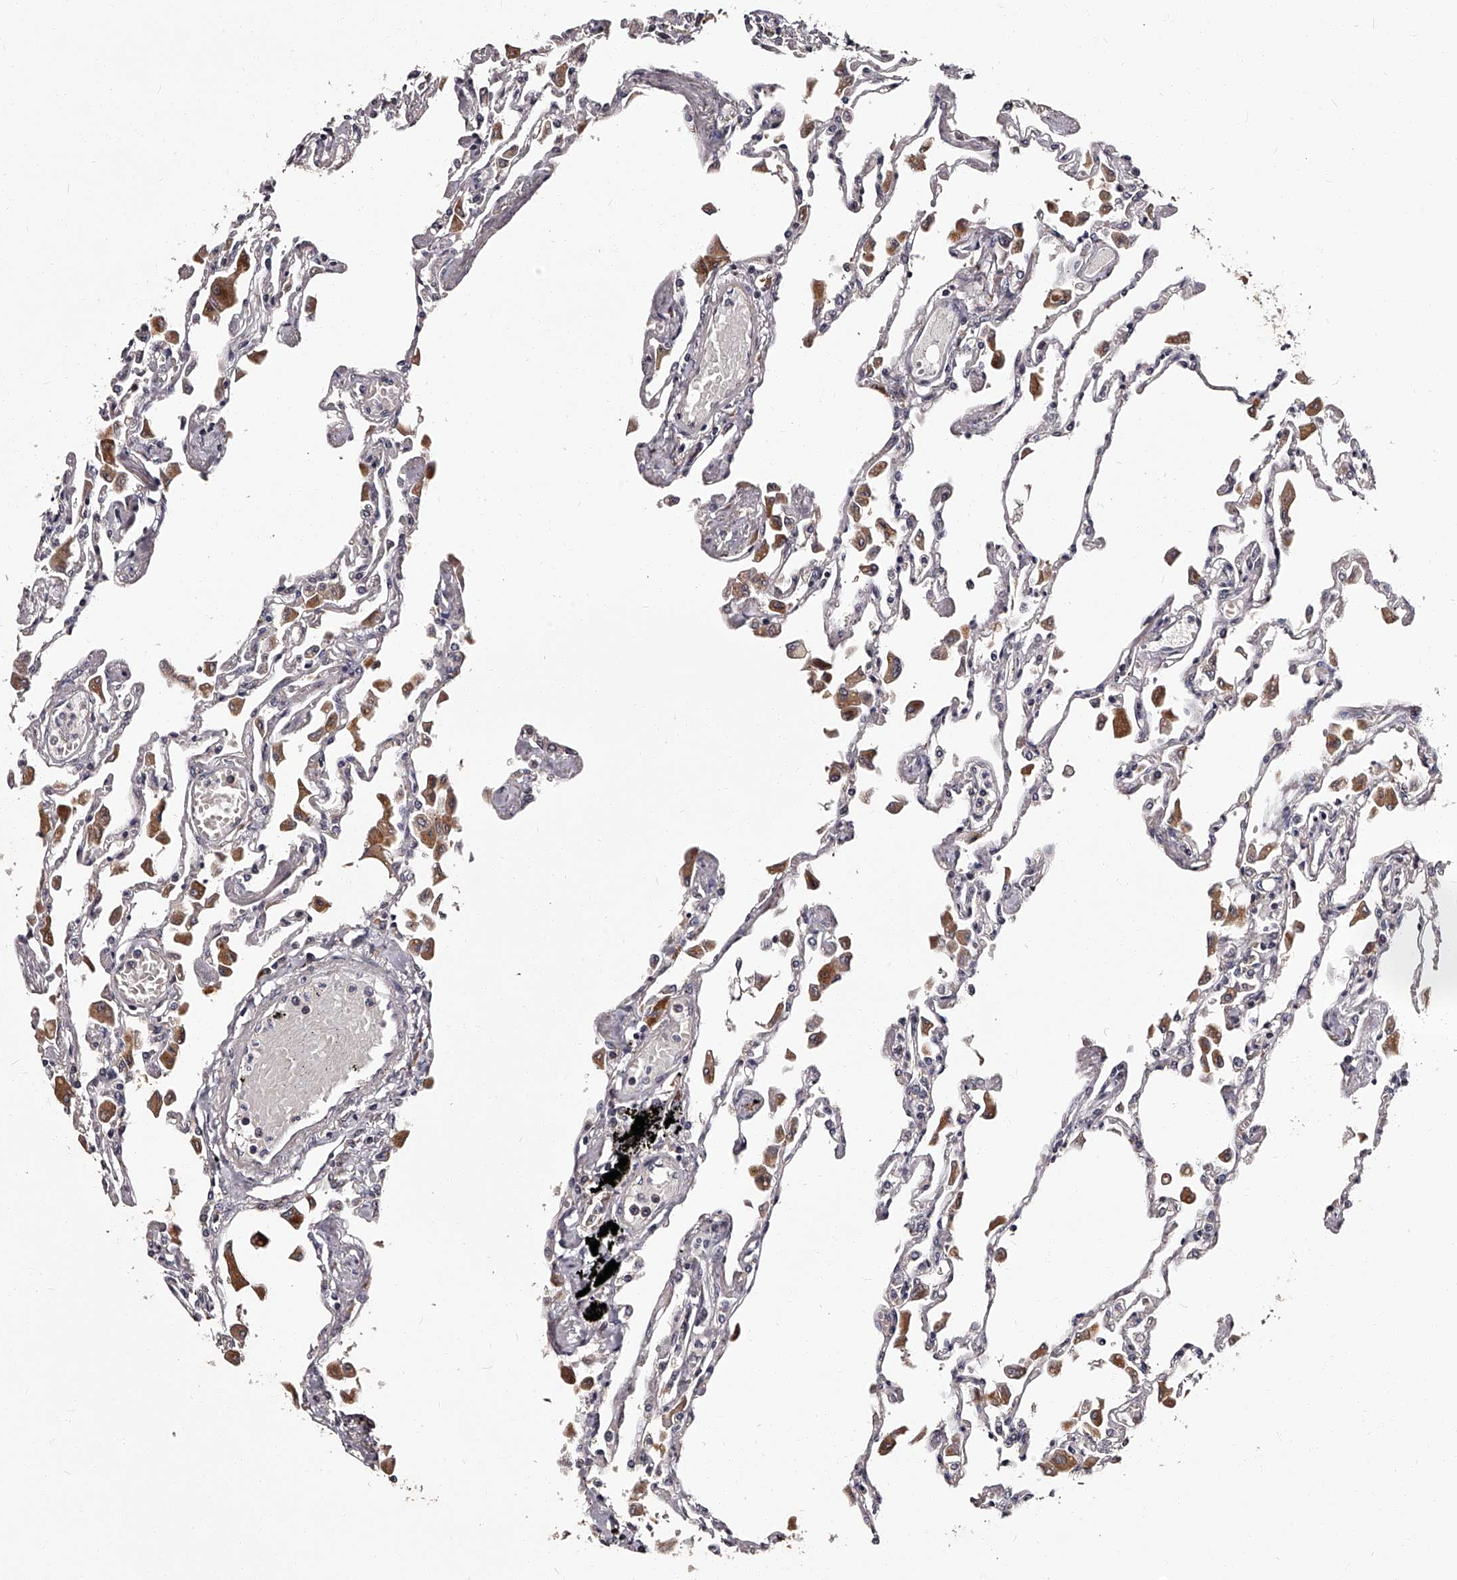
{"staining": {"intensity": "negative", "quantity": "none", "location": "none"}, "tissue": "lung", "cell_type": "Alveolar cells", "image_type": "normal", "snomed": [{"axis": "morphology", "description": "Normal tissue, NOS"}, {"axis": "topography", "description": "Bronchus"}, {"axis": "topography", "description": "Lung"}], "caption": "DAB (3,3'-diaminobenzidine) immunohistochemical staining of unremarkable human lung reveals no significant expression in alveolar cells.", "gene": "RSC1A1", "patient": {"sex": "female", "age": 49}}